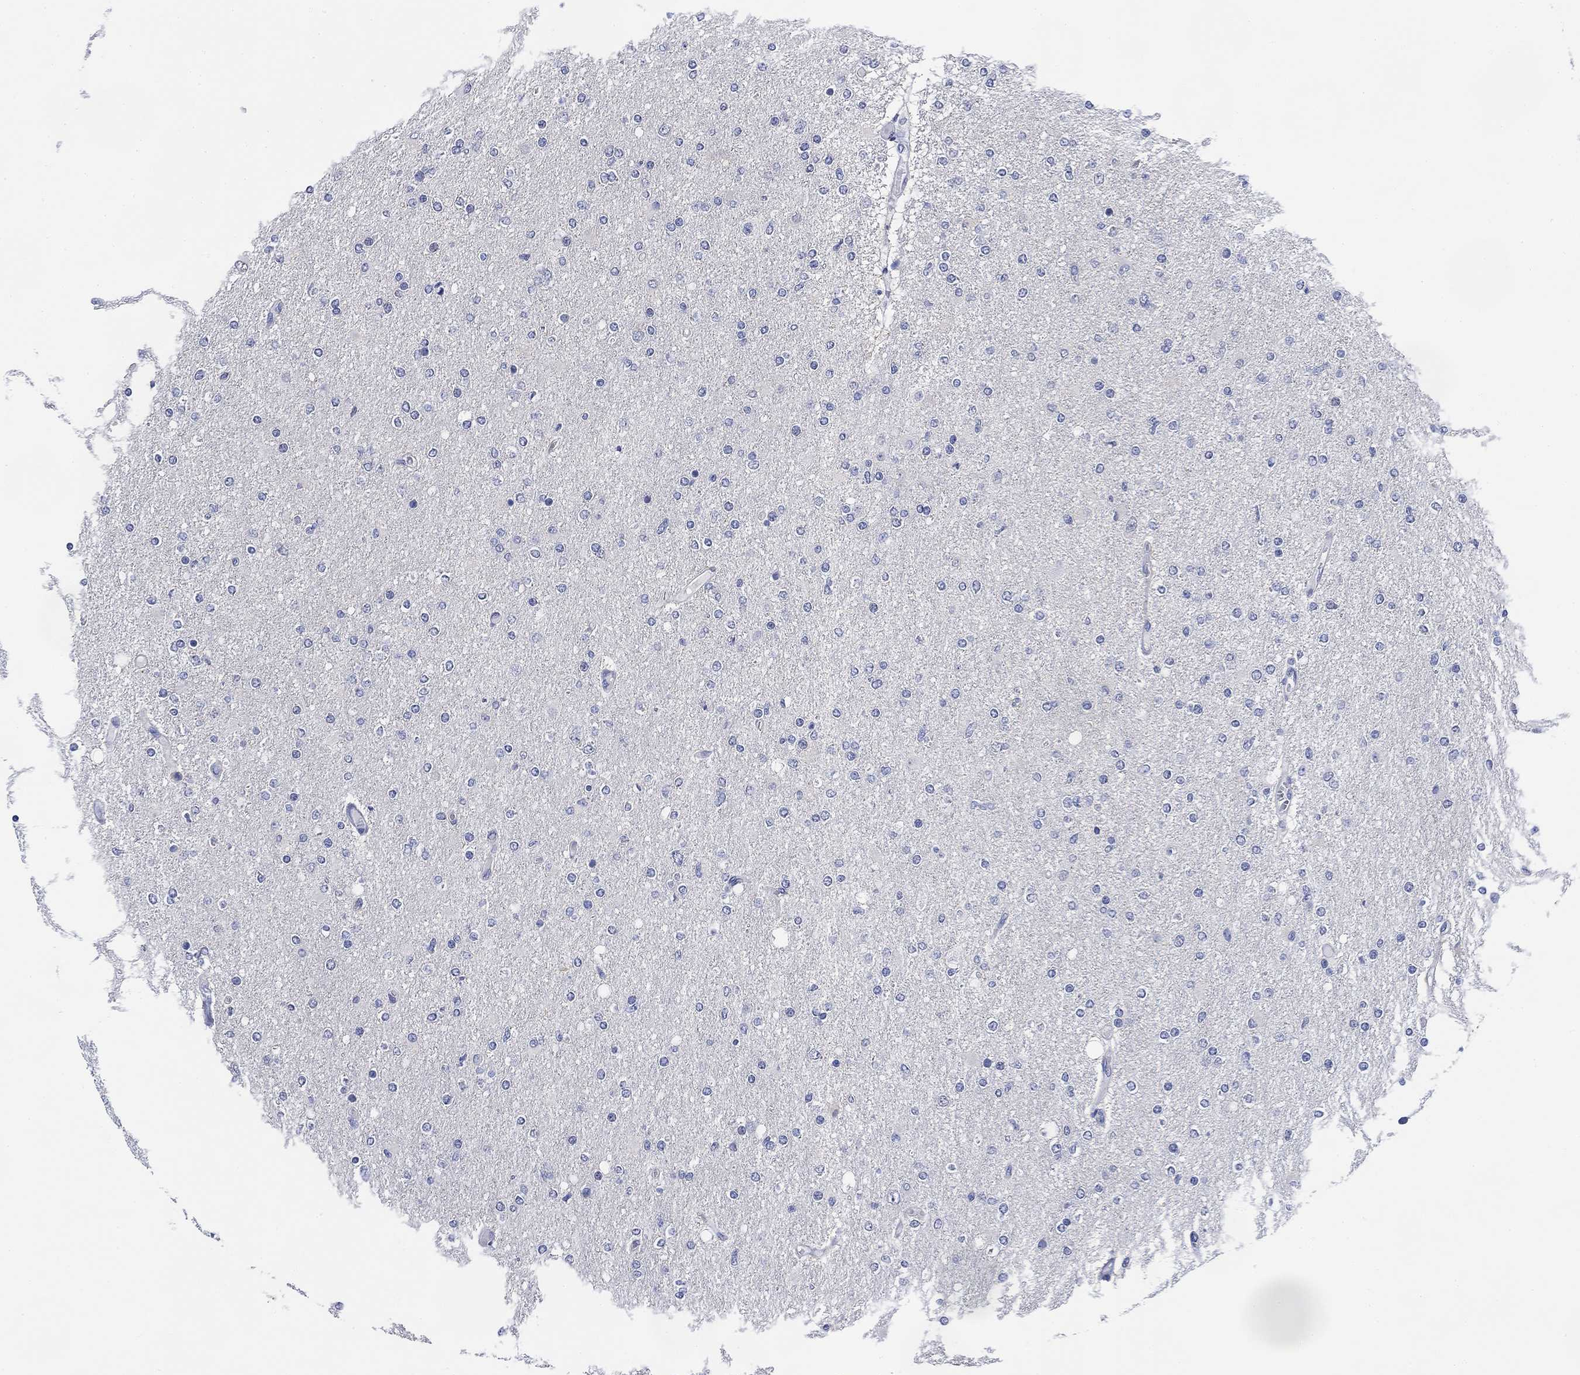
{"staining": {"intensity": "negative", "quantity": "none", "location": "none"}, "tissue": "glioma", "cell_type": "Tumor cells", "image_type": "cancer", "snomed": [{"axis": "morphology", "description": "Glioma, malignant, High grade"}, {"axis": "topography", "description": "Cerebral cortex"}], "caption": "The micrograph reveals no staining of tumor cells in glioma.", "gene": "DAZL", "patient": {"sex": "male", "age": 70}}